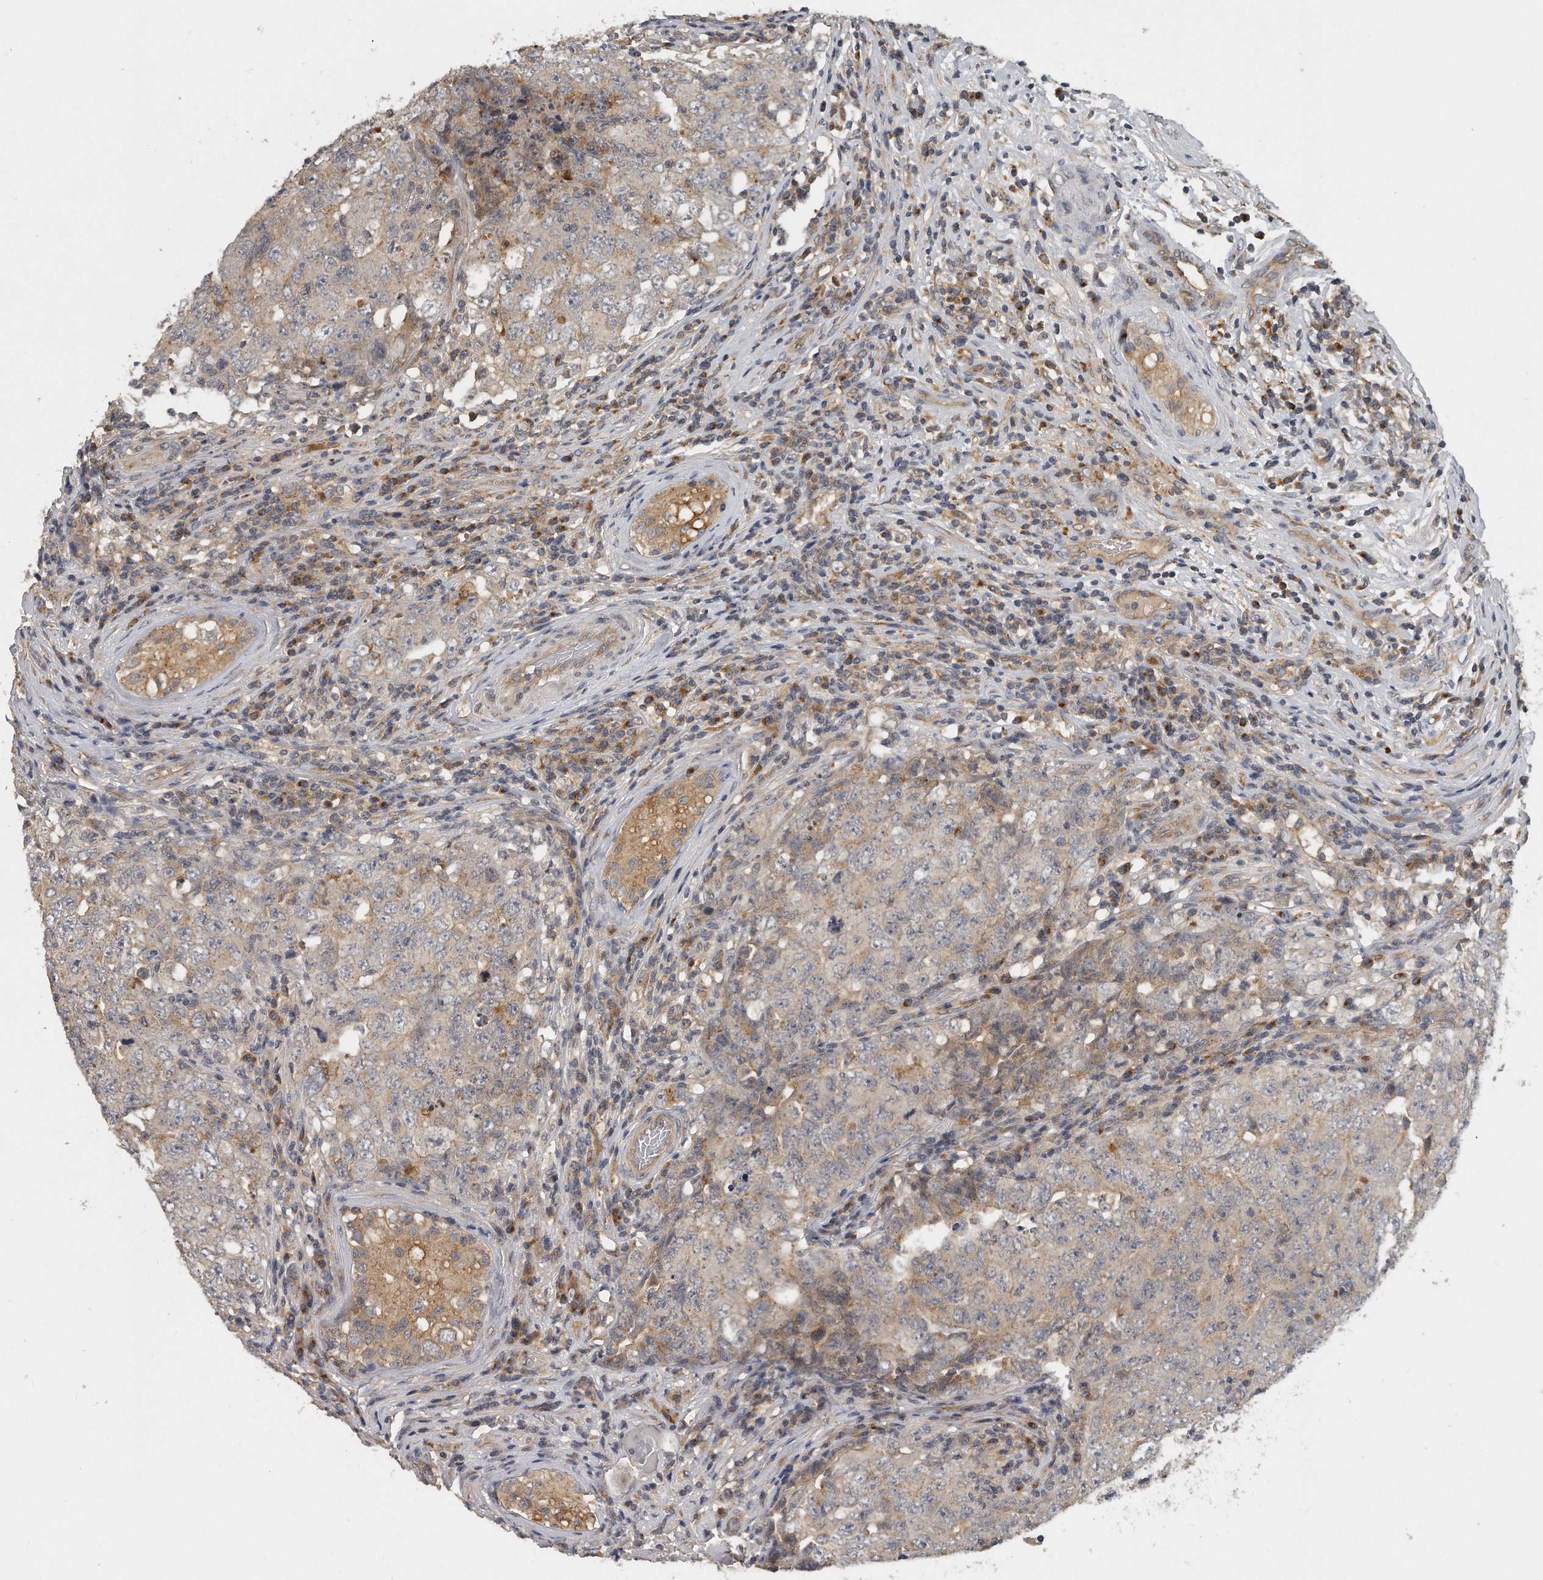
{"staining": {"intensity": "weak", "quantity": "<25%", "location": "cytoplasmic/membranous"}, "tissue": "testis cancer", "cell_type": "Tumor cells", "image_type": "cancer", "snomed": [{"axis": "morphology", "description": "Carcinoma, Embryonal, NOS"}, {"axis": "topography", "description": "Testis"}], "caption": "Testis embryonal carcinoma was stained to show a protein in brown. There is no significant positivity in tumor cells. (DAB (3,3'-diaminobenzidine) immunohistochemistry, high magnification).", "gene": "TRAPPC14", "patient": {"sex": "male", "age": 26}}